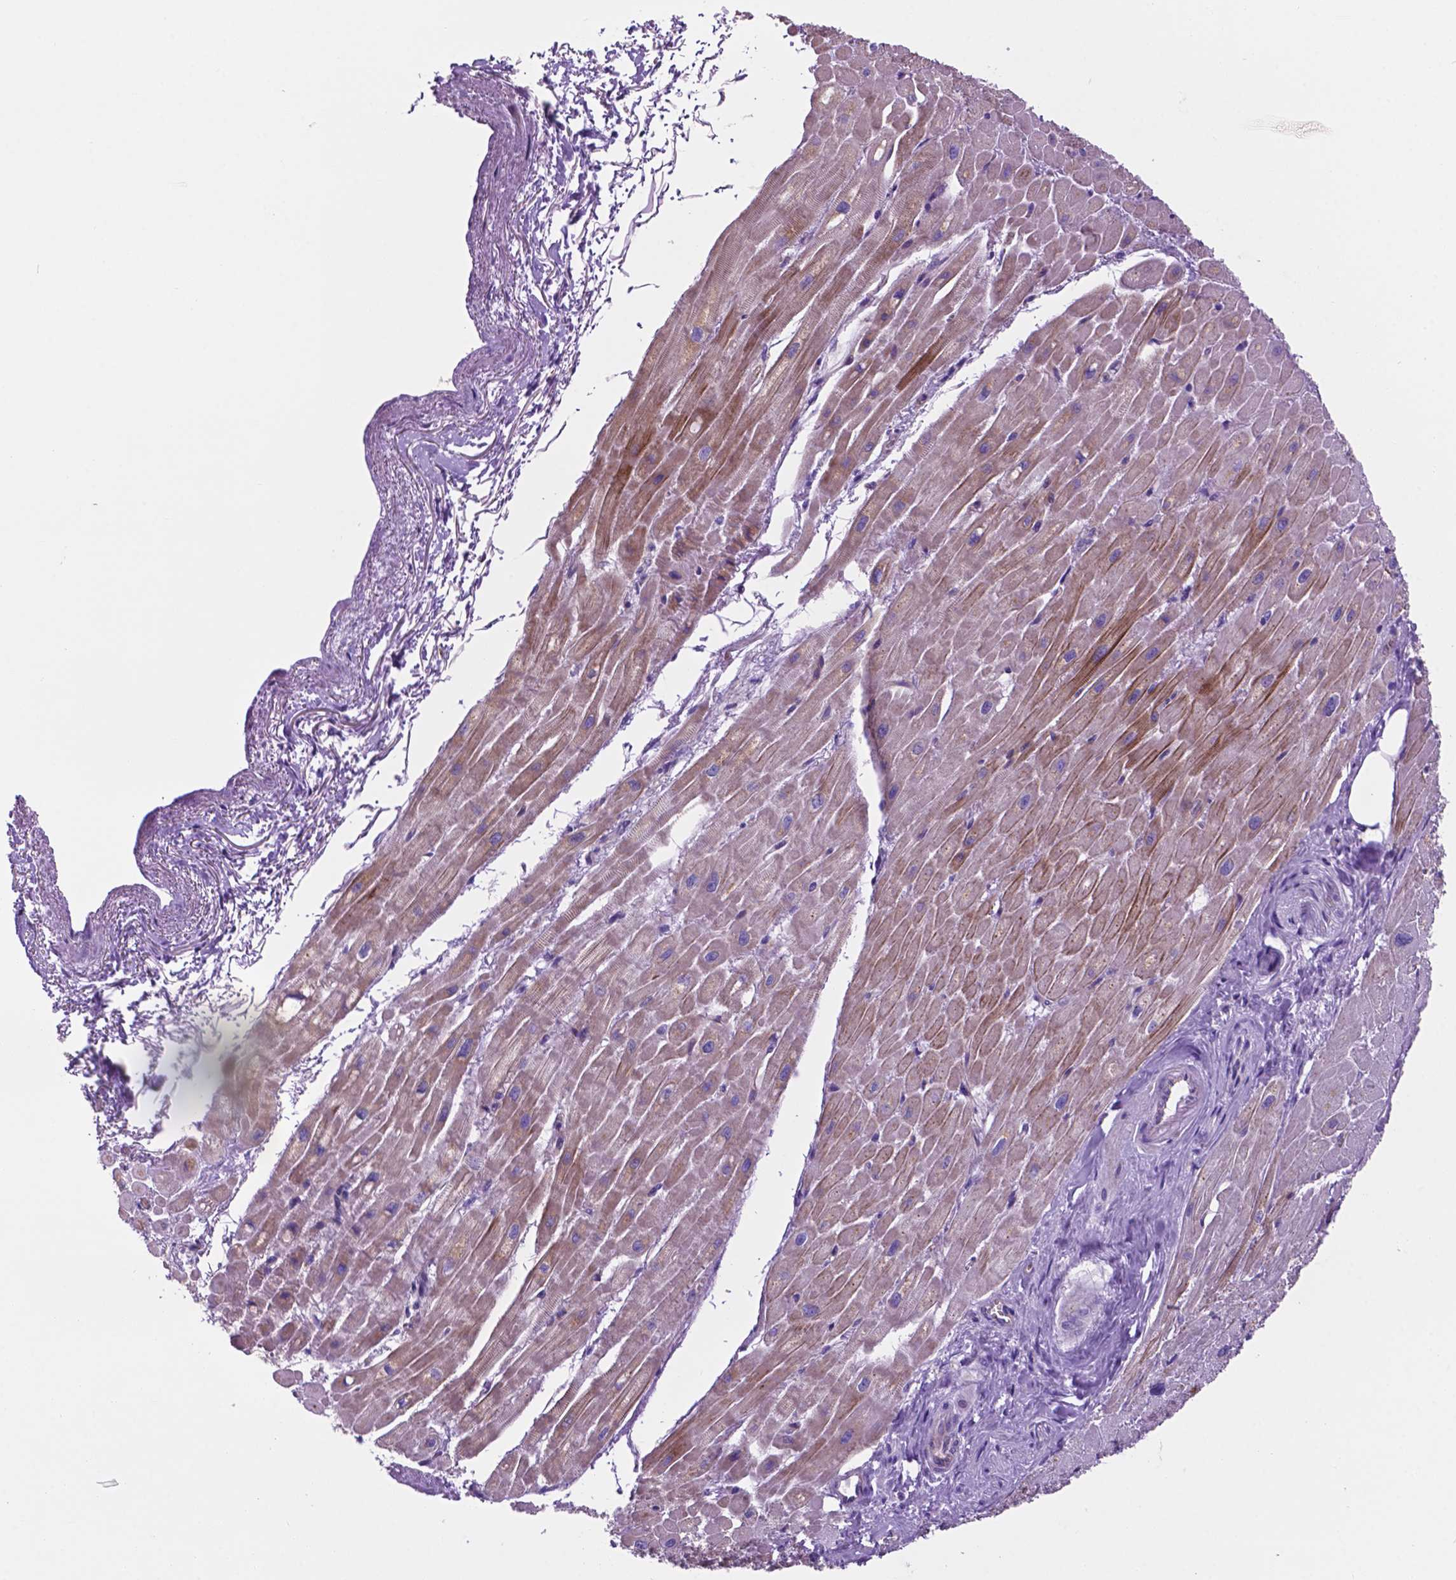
{"staining": {"intensity": "moderate", "quantity": "<25%", "location": "cytoplasmic/membranous"}, "tissue": "heart muscle", "cell_type": "Cardiomyocytes", "image_type": "normal", "snomed": [{"axis": "morphology", "description": "Normal tissue, NOS"}, {"axis": "topography", "description": "Heart"}], "caption": "IHC micrograph of unremarkable heart muscle: heart muscle stained using immunohistochemistry demonstrates low levels of moderate protein expression localized specifically in the cytoplasmic/membranous of cardiomyocytes, appearing as a cytoplasmic/membranous brown color.", "gene": "TMEM121B", "patient": {"sex": "male", "age": 62}}